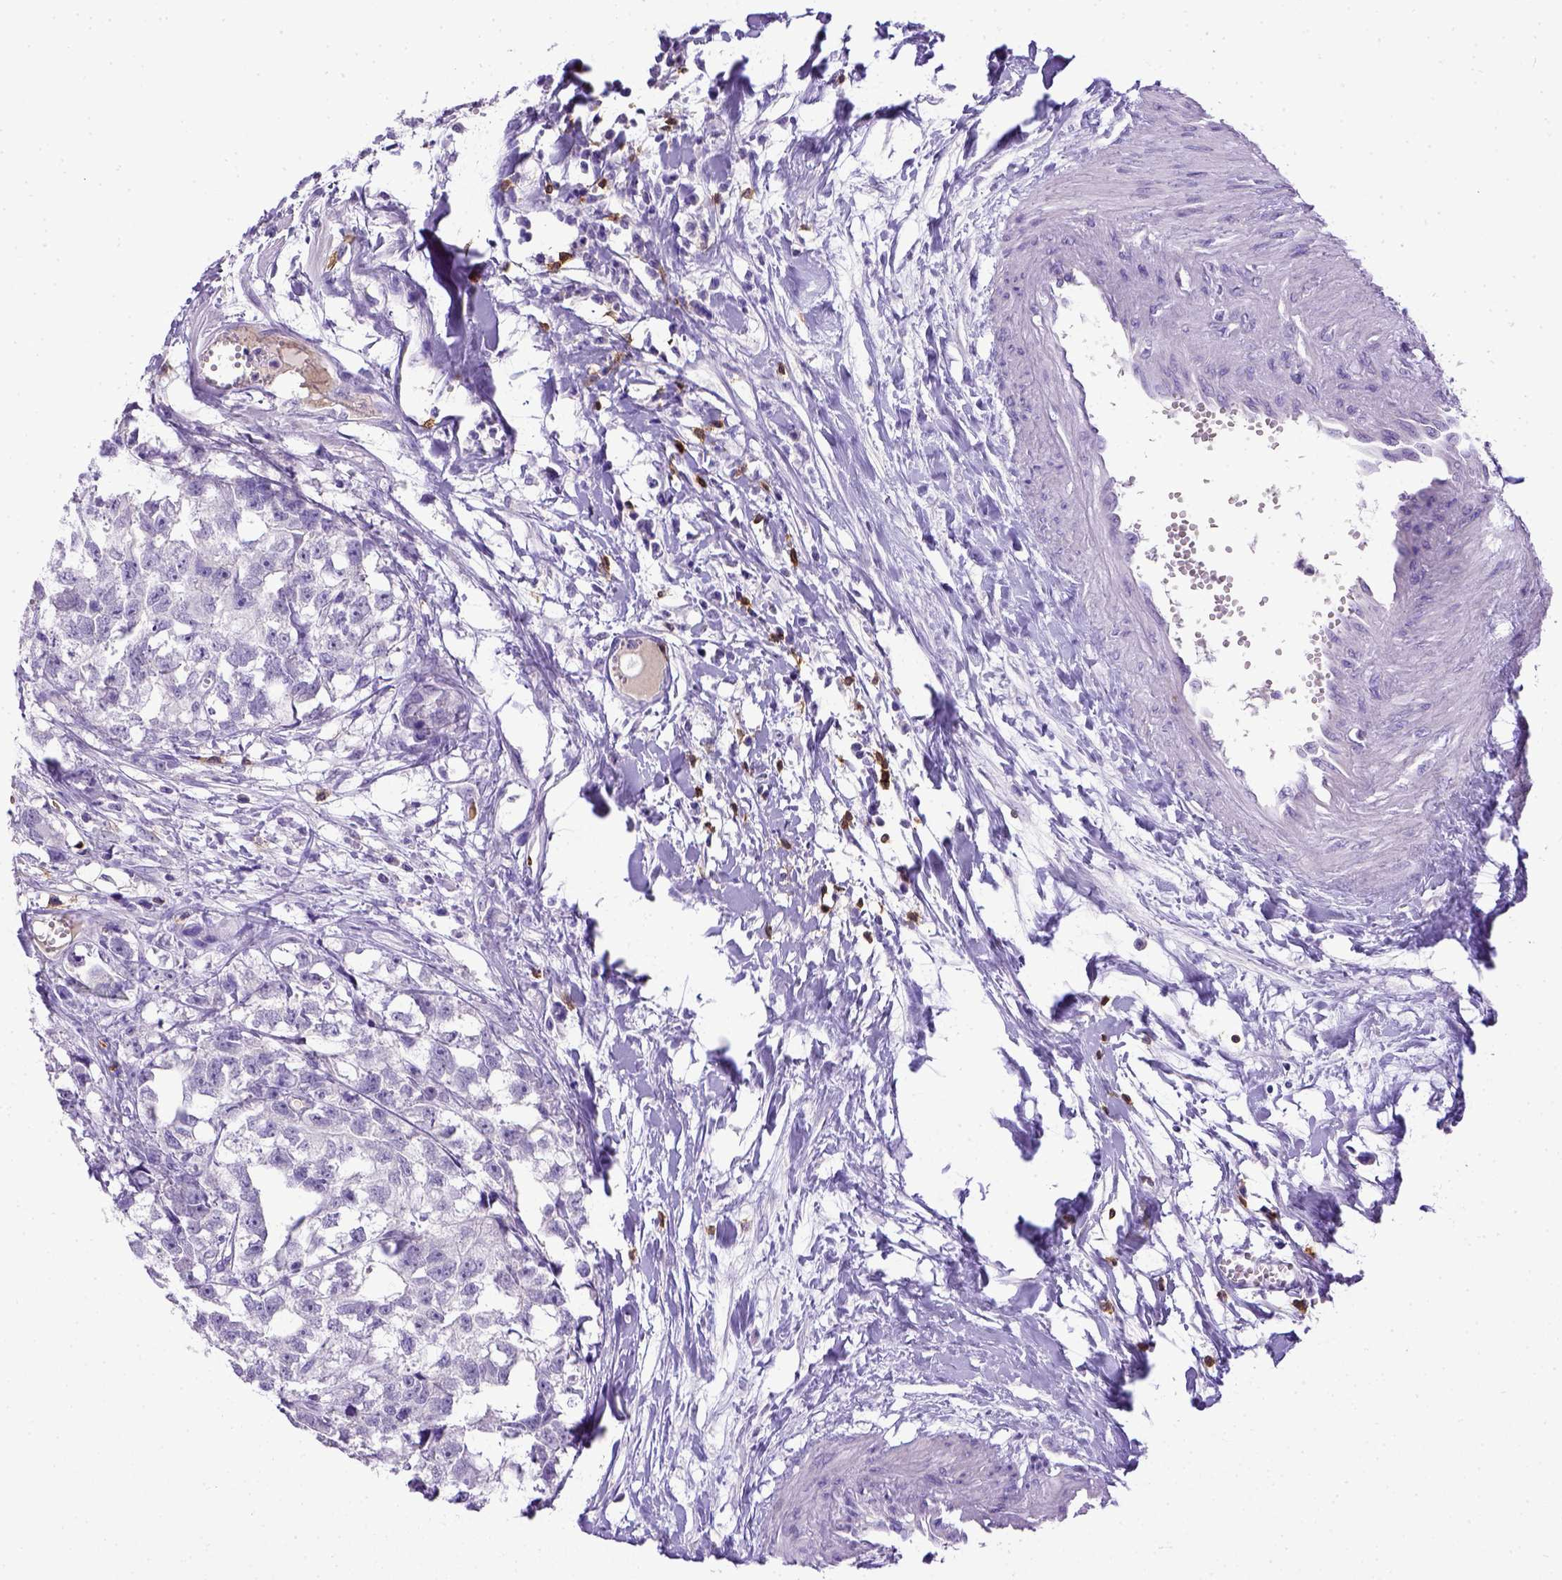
{"staining": {"intensity": "negative", "quantity": "none", "location": "none"}, "tissue": "testis cancer", "cell_type": "Tumor cells", "image_type": "cancer", "snomed": [{"axis": "morphology", "description": "Carcinoma, Embryonal, NOS"}, {"axis": "morphology", "description": "Teratoma, malignant, NOS"}, {"axis": "topography", "description": "Testis"}], "caption": "This image is of teratoma (malignant) (testis) stained with IHC to label a protein in brown with the nuclei are counter-stained blue. There is no positivity in tumor cells.", "gene": "CD3E", "patient": {"sex": "male", "age": 44}}